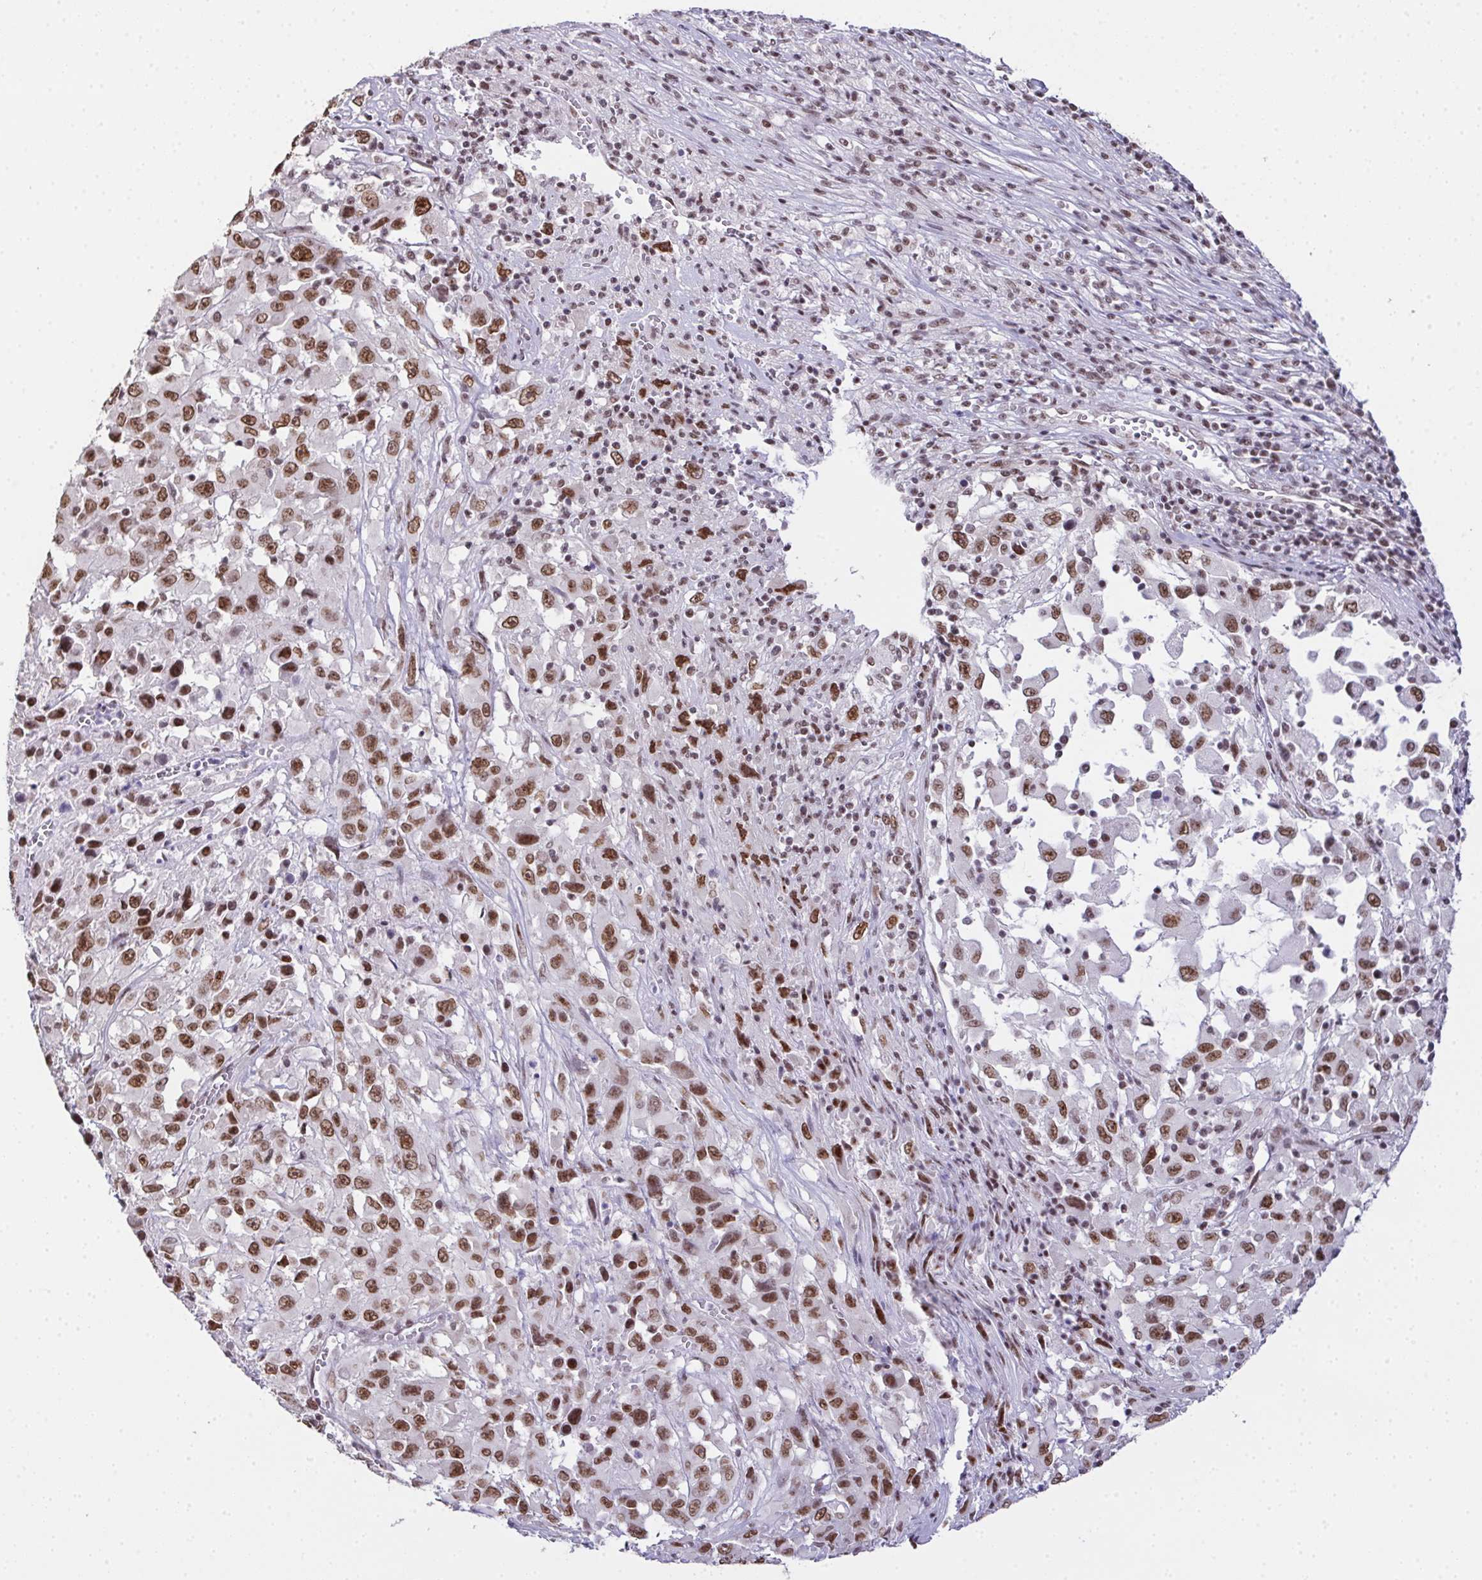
{"staining": {"intensity": "moderate", "quantity": ">75%", "location": "nuclear"}, "tissue": "melanoma", "cell_type": "Tumor cells", "image_type": "cancer", "snomed": [{"axis": "morphology", "description": "Malignant melanoma, Metastatic site"}, {"axis": "topography", "description": "Soft tissue"}], "caption": "A brown stain shows moderate nuclear expression of a protein in human melanoma tumor cells. (Stains: DAB (3,3'-diaminobenzidine) in brown, nuclei in blue, Microscopy: brightfield microscopy at high magnification).", "gene": "ZNF800", "patient": {"sex": "male", "age": 50}}